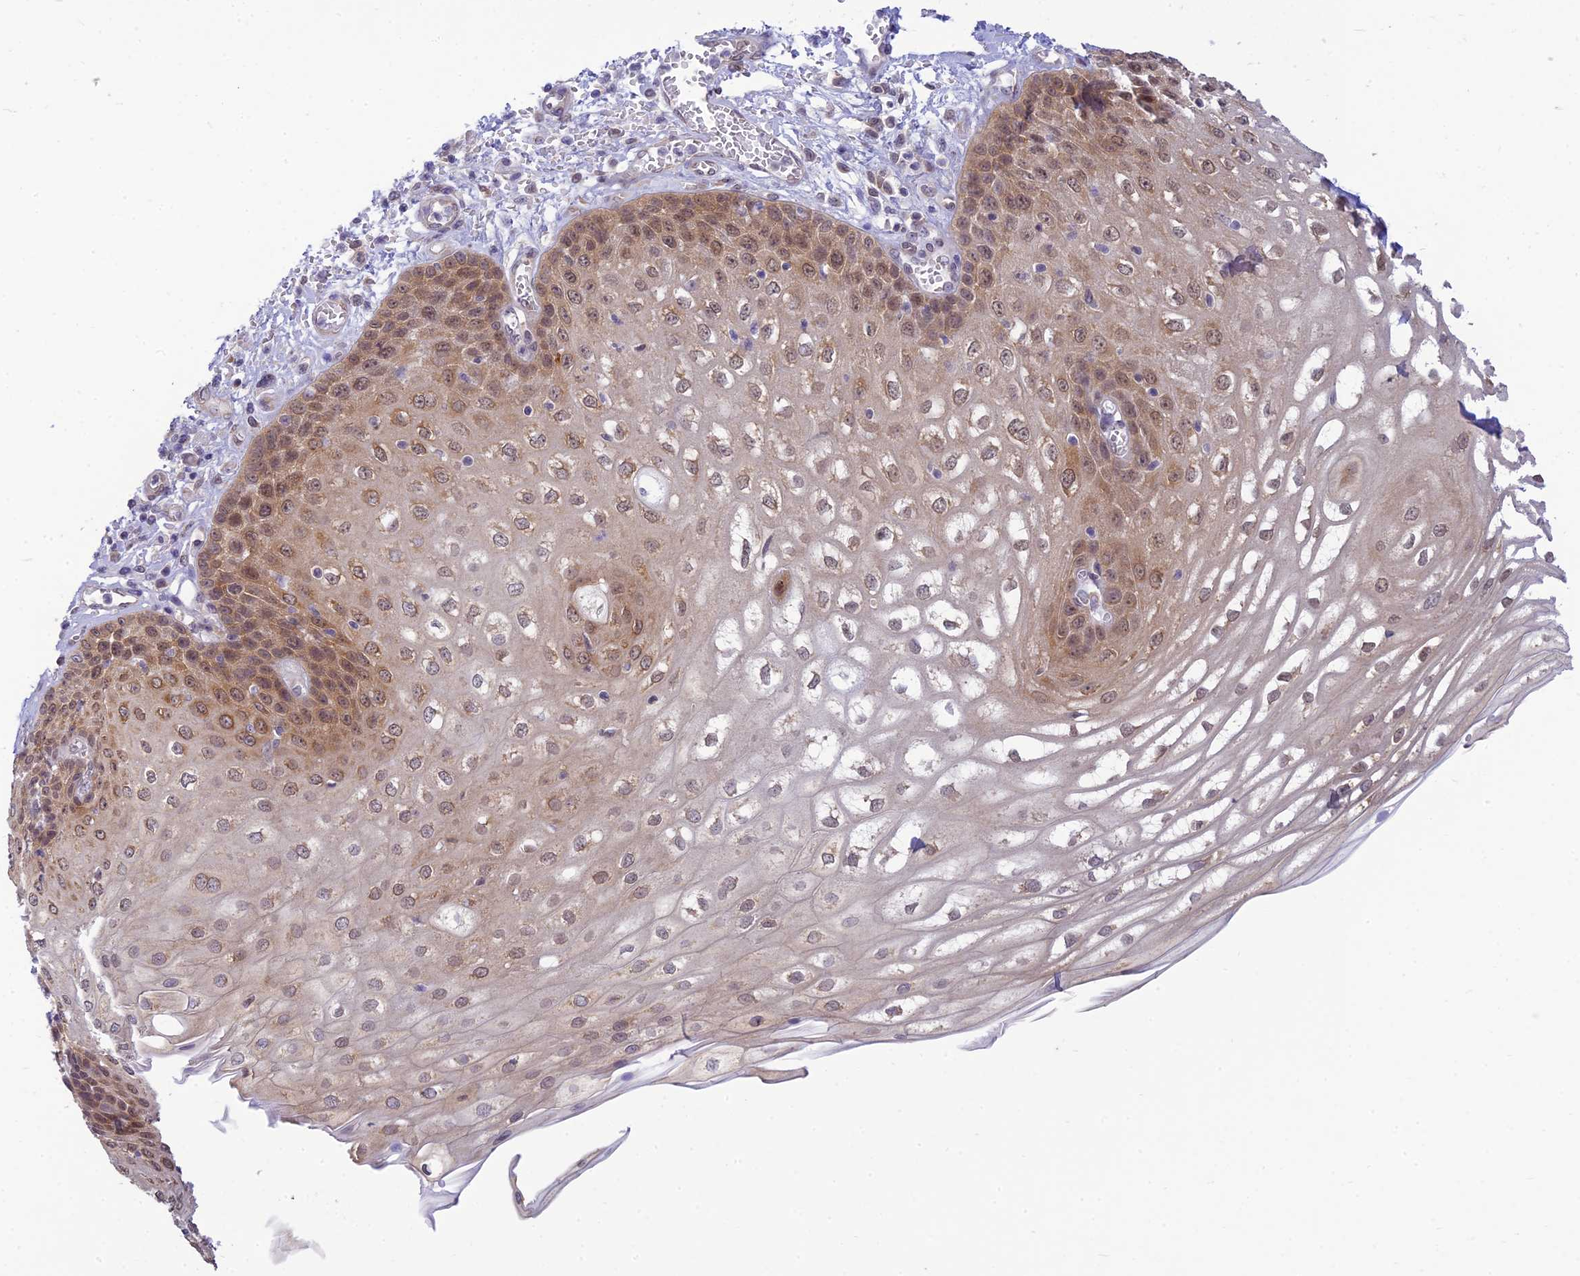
{"staining": {"intensity": "moderate", "quantity": ">75%", "location": "cytoplasmic/membranous,nuclear"}, "tissue": "esophagus", "cell_type": "Squamous epithelial cells", "image_type": "normal", "snomed": [{"axis": "morphology", "description": "Normal tissue, NOS"}, {"axis": "topography", "description": "Esophagus"}], "caption": "High-magnification brightfield microscopy of benign esophagus stained with DAB (brown) and counterstained with hematoxylin (blue). squamous epithelial cells exhibit moderate cytoplasmic/membranous,nuclear positivity is present in about>75% of cells.", "gene": "SKIC8", "patient": {"sex": "male", "age": 81}}